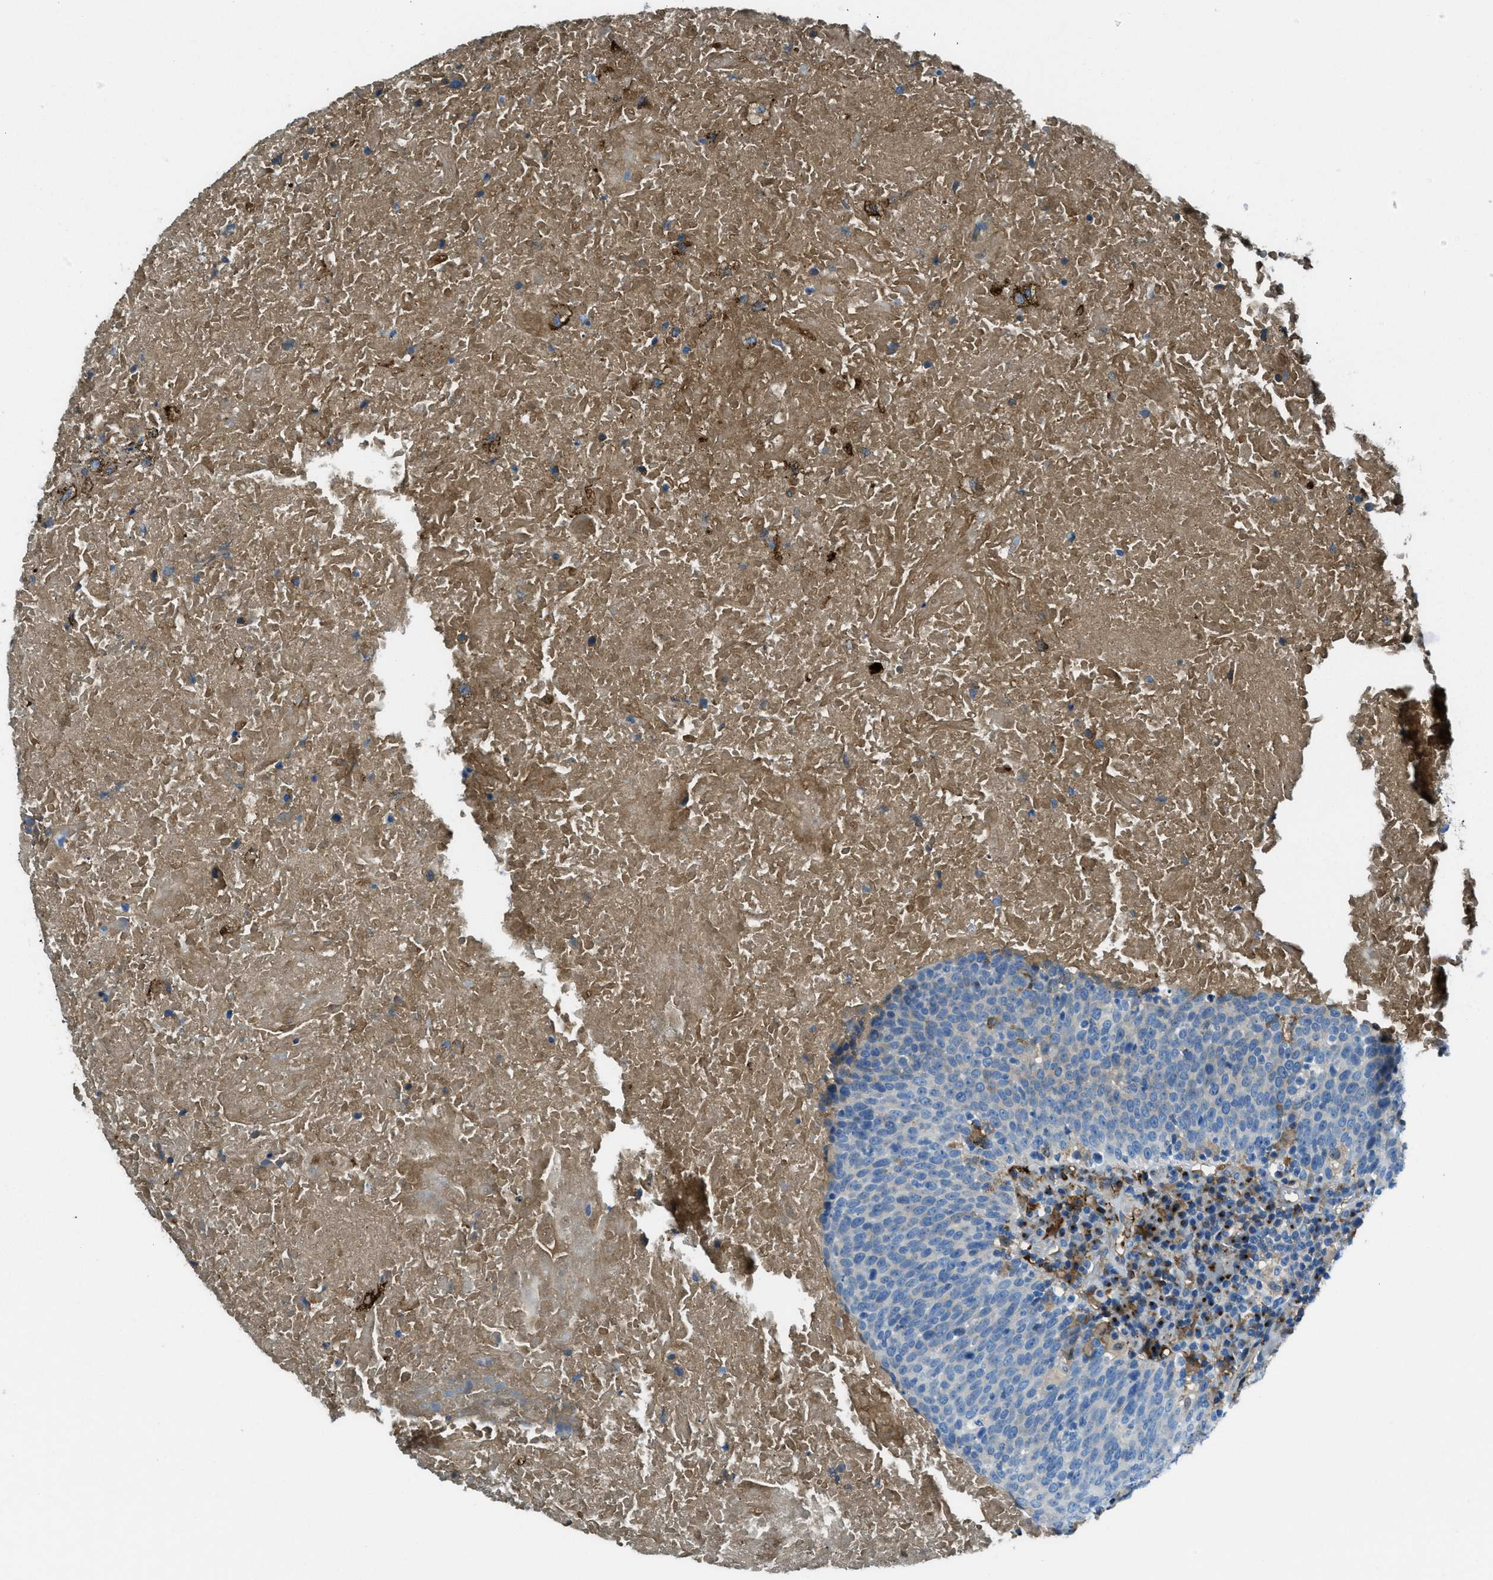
{"staining": {"intensity": "weak", "quantity": "<25%", "location": "cytoplasmic/membranous"}, "tissue": "head and neck cancer", "cell_type": "Tumor cells", "image_type": "cancer", "snomed": [{"axis": "morphology", "description": "Squamous cell carcinoma, NOS"}, {"axis": "morphology", "description": "Squamous cell carcinoma, metastatic, NOS"}, {"axis": "topography", "description": "Lymph node"}, {"axis": "topography", "description": "Head-Neck"}], "caption": "Immunohistochemistry histopathology image of neoplastic tissue: head and neck cancer stained with DAB (3,3'-diaminobenzidine) shows no significant protein staining in tumor cells.", "gene": "TRIM59", "patient": {"sex": "male", "age": 62}}